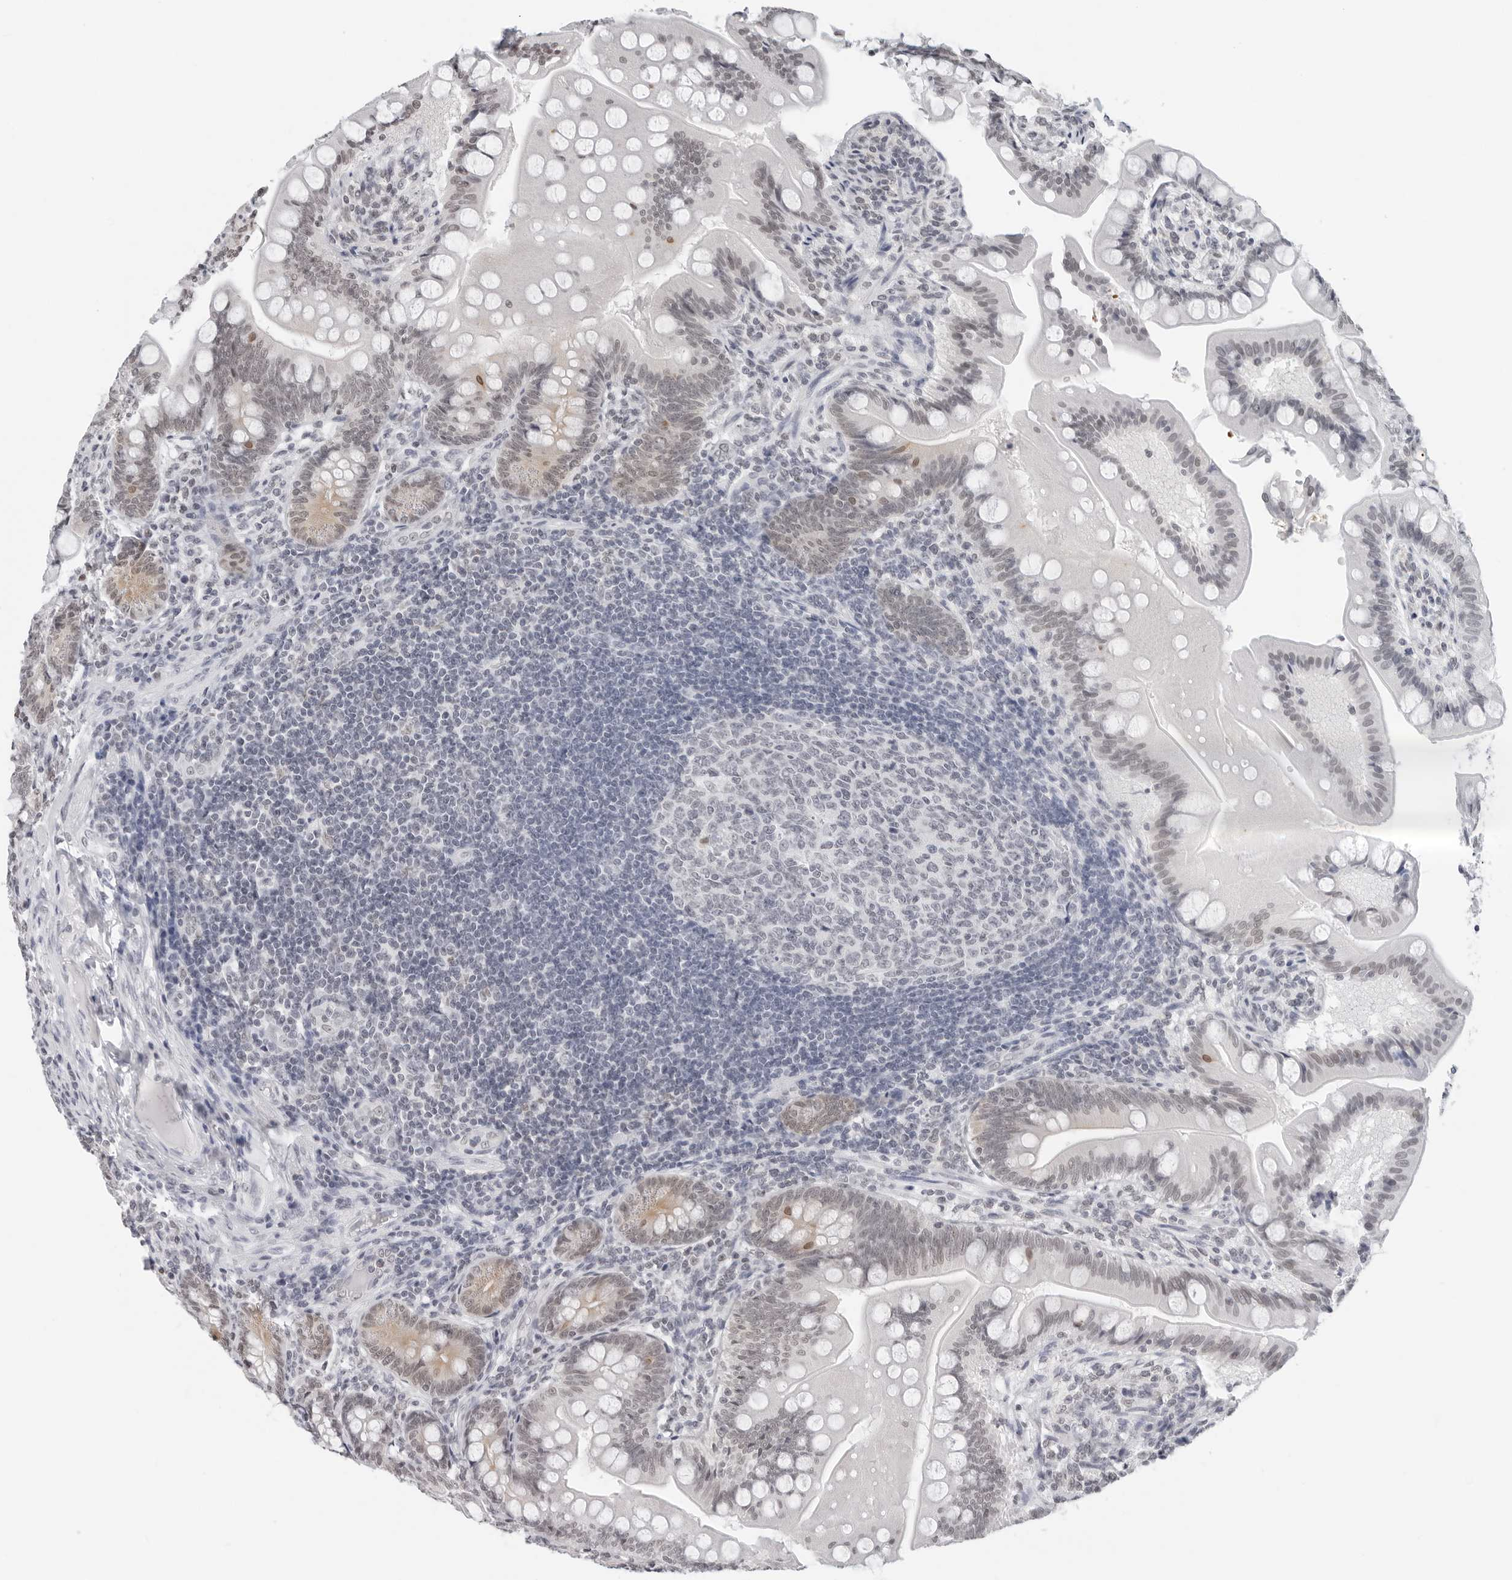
{"staining": {"intensity": "weak", "quantity": "25%-75%", "location": "cytoplasmic/membranous,nuclear"}, "tissue": "small intestine", "cell_type": "Glandular cells", "image_type": "normal", "snomed": [{"axis": "morphology", "description": "Normal tissue, NOS"}, {"axis": "topography", "description": "Small intestine"}], "caption": "A micrograph of human small intestine stained for a protein demonstrates weak cytoplasmic/membranous,nuclear brown staining in glandular cells. Nuclei are stained in blue.", "gene": "FLG2", "patient": {"sex": "male", "age": 7}}